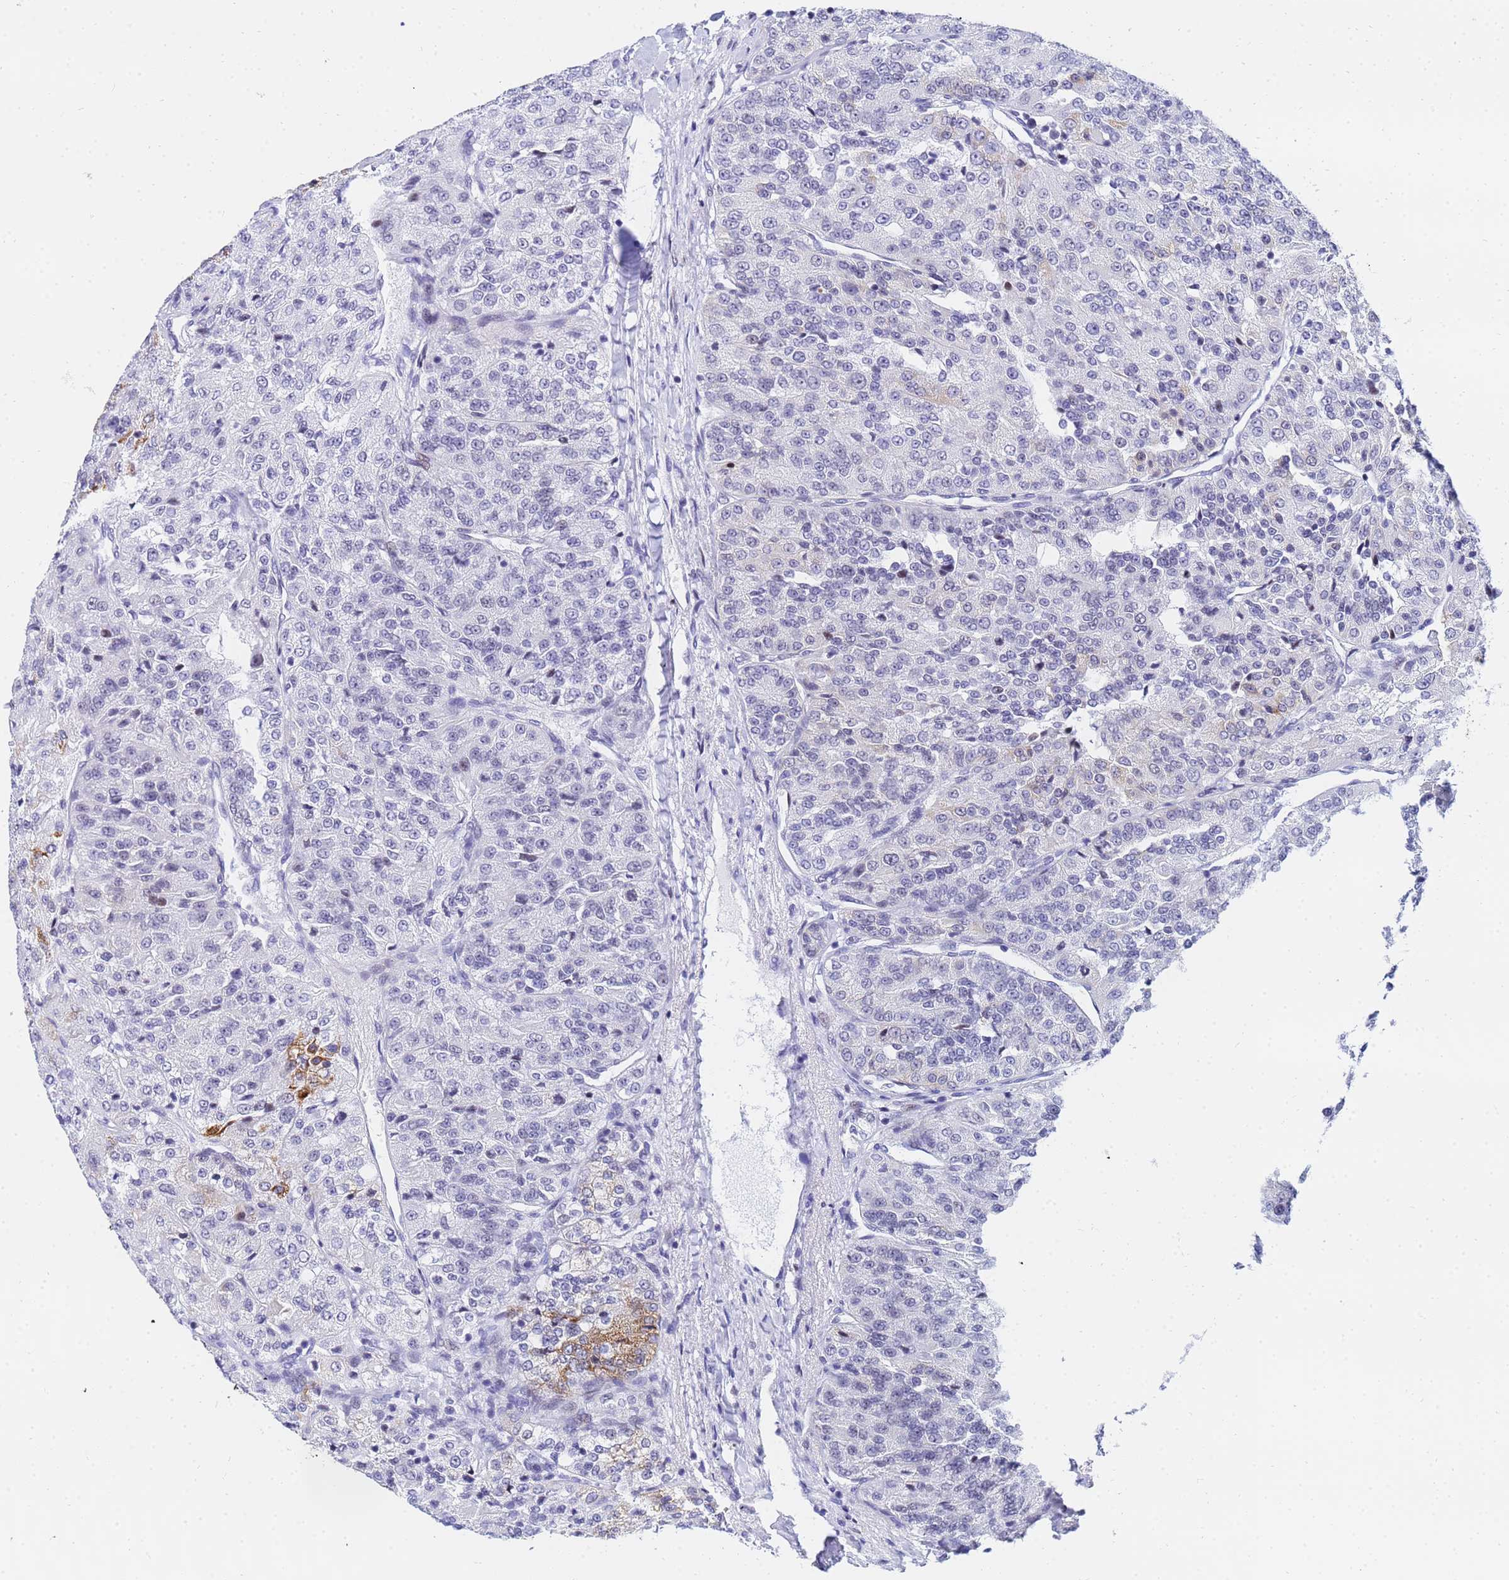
{"staining": {"intensity": "moderate", "quantity": "<25%", "location": "cytoplasmic/membranous"}, "tissue": "renal cancer", "cell_type": "Tumor cells", "image_type": "cancer", "snomed": [{"axis": "morphology", "description": "Adenocarcinoma, NOS"}, {"axis": "topography", "description": "Kidney"}], "caption": "This micrograph displays immunohistochemistry staining of adenocarcinoma (renal), with low moderate cytoplasmic/membranous expression in about <25% of tumor cells.", "gene": "CKMT1A", "patient": {"sex": "female", "age": 63}}